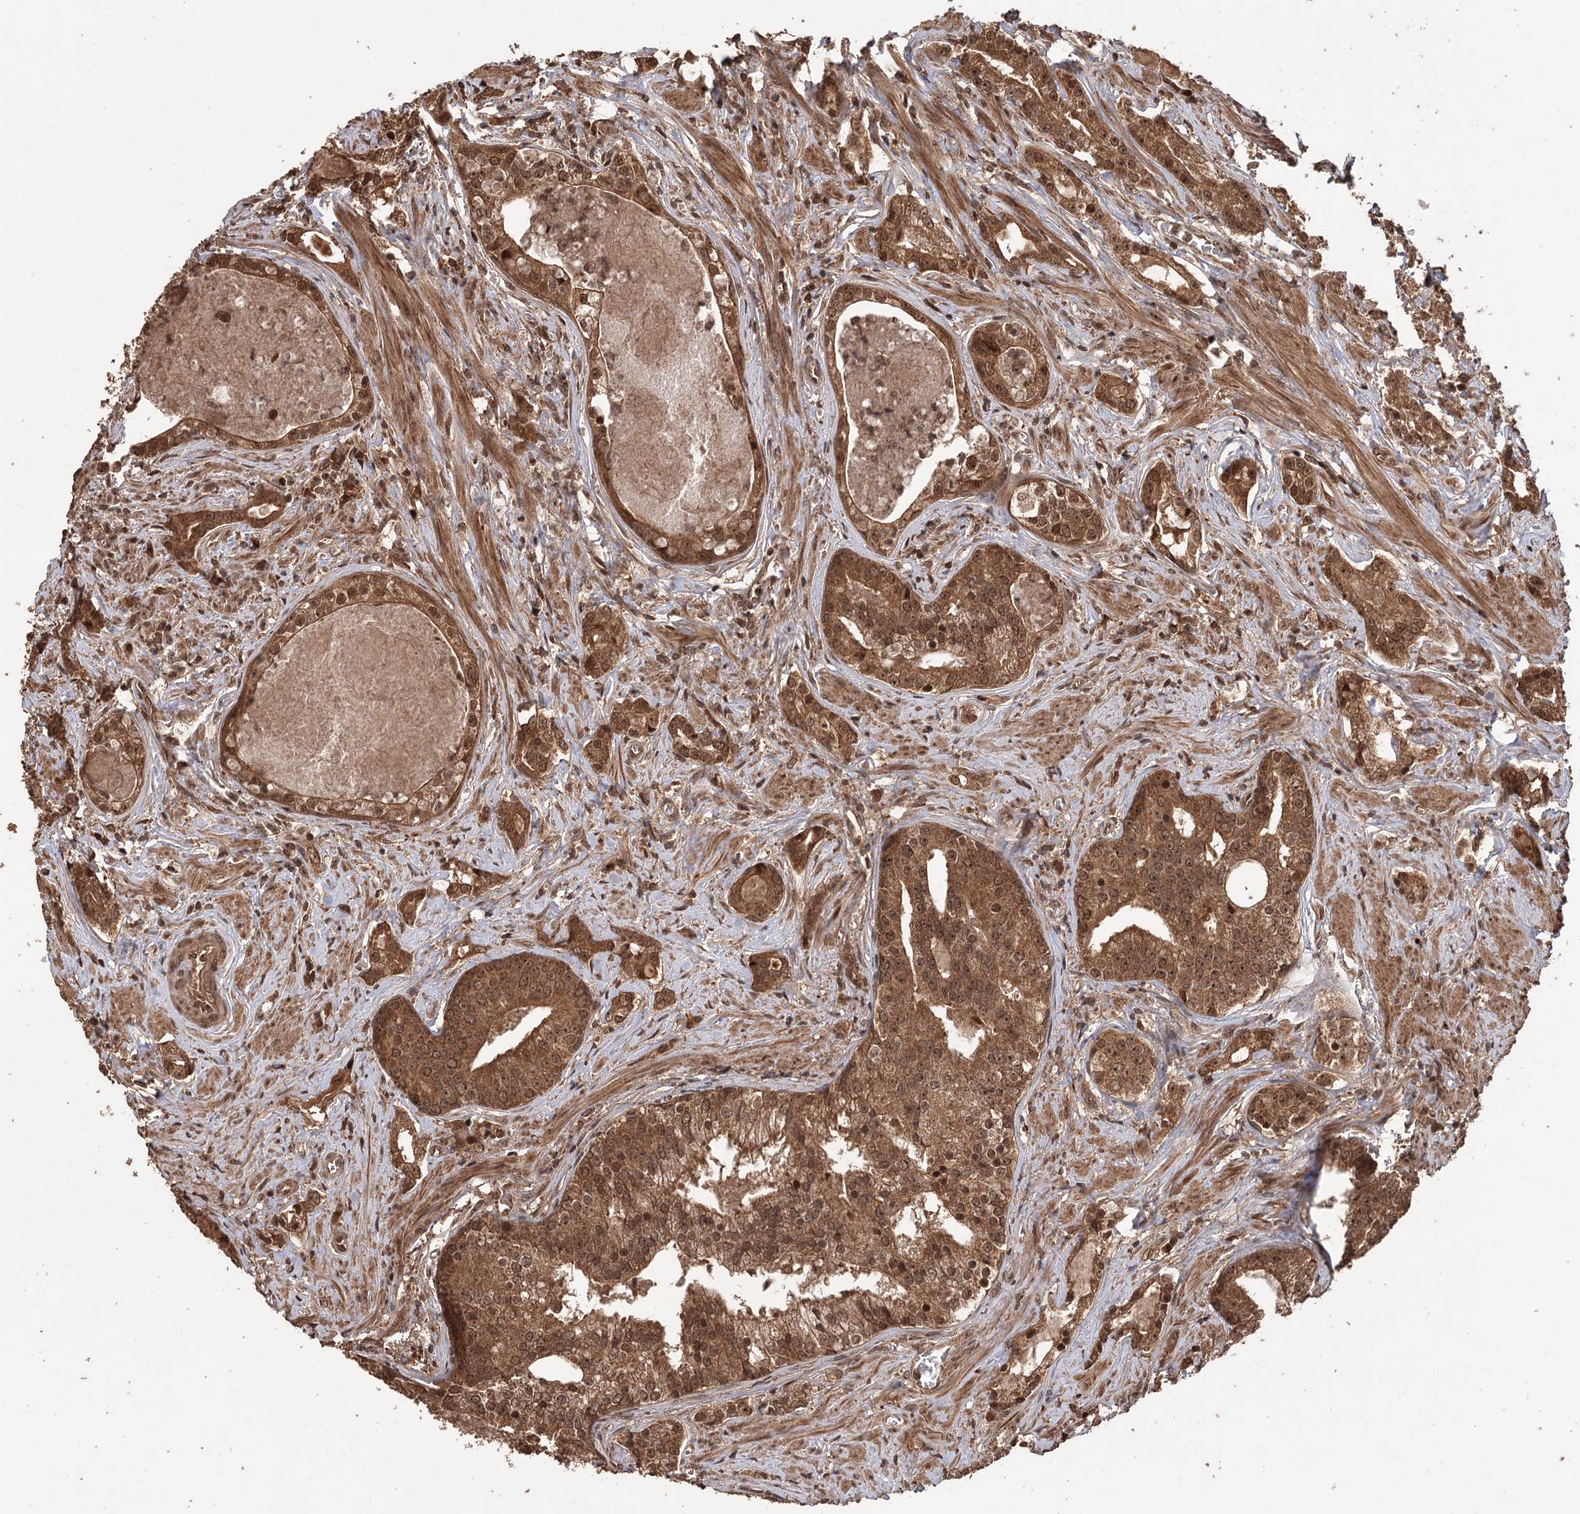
{"staining": {"intensity": "moderate", "quantity": ">75%", "location": "cytoplasmic/membranous,nuclear"}, "tissue": "prostate cancer", "cell_type": "Tumor cells", "image_type": "cancer", "snomed": [{"axis": "morphology", "description": "Adenocarcinoma, High grade"}, {"axis": "topography", "description": "Prostate"}], "caption": "The immunohistochemical stain shows moderate cytoplasmic/membranous and nuclear staining in tumor cells of prostate high-grade adenocarcinoma tissue.", "gene": "N6AMT1", "patient": {"sex": "male", "age": 58}}